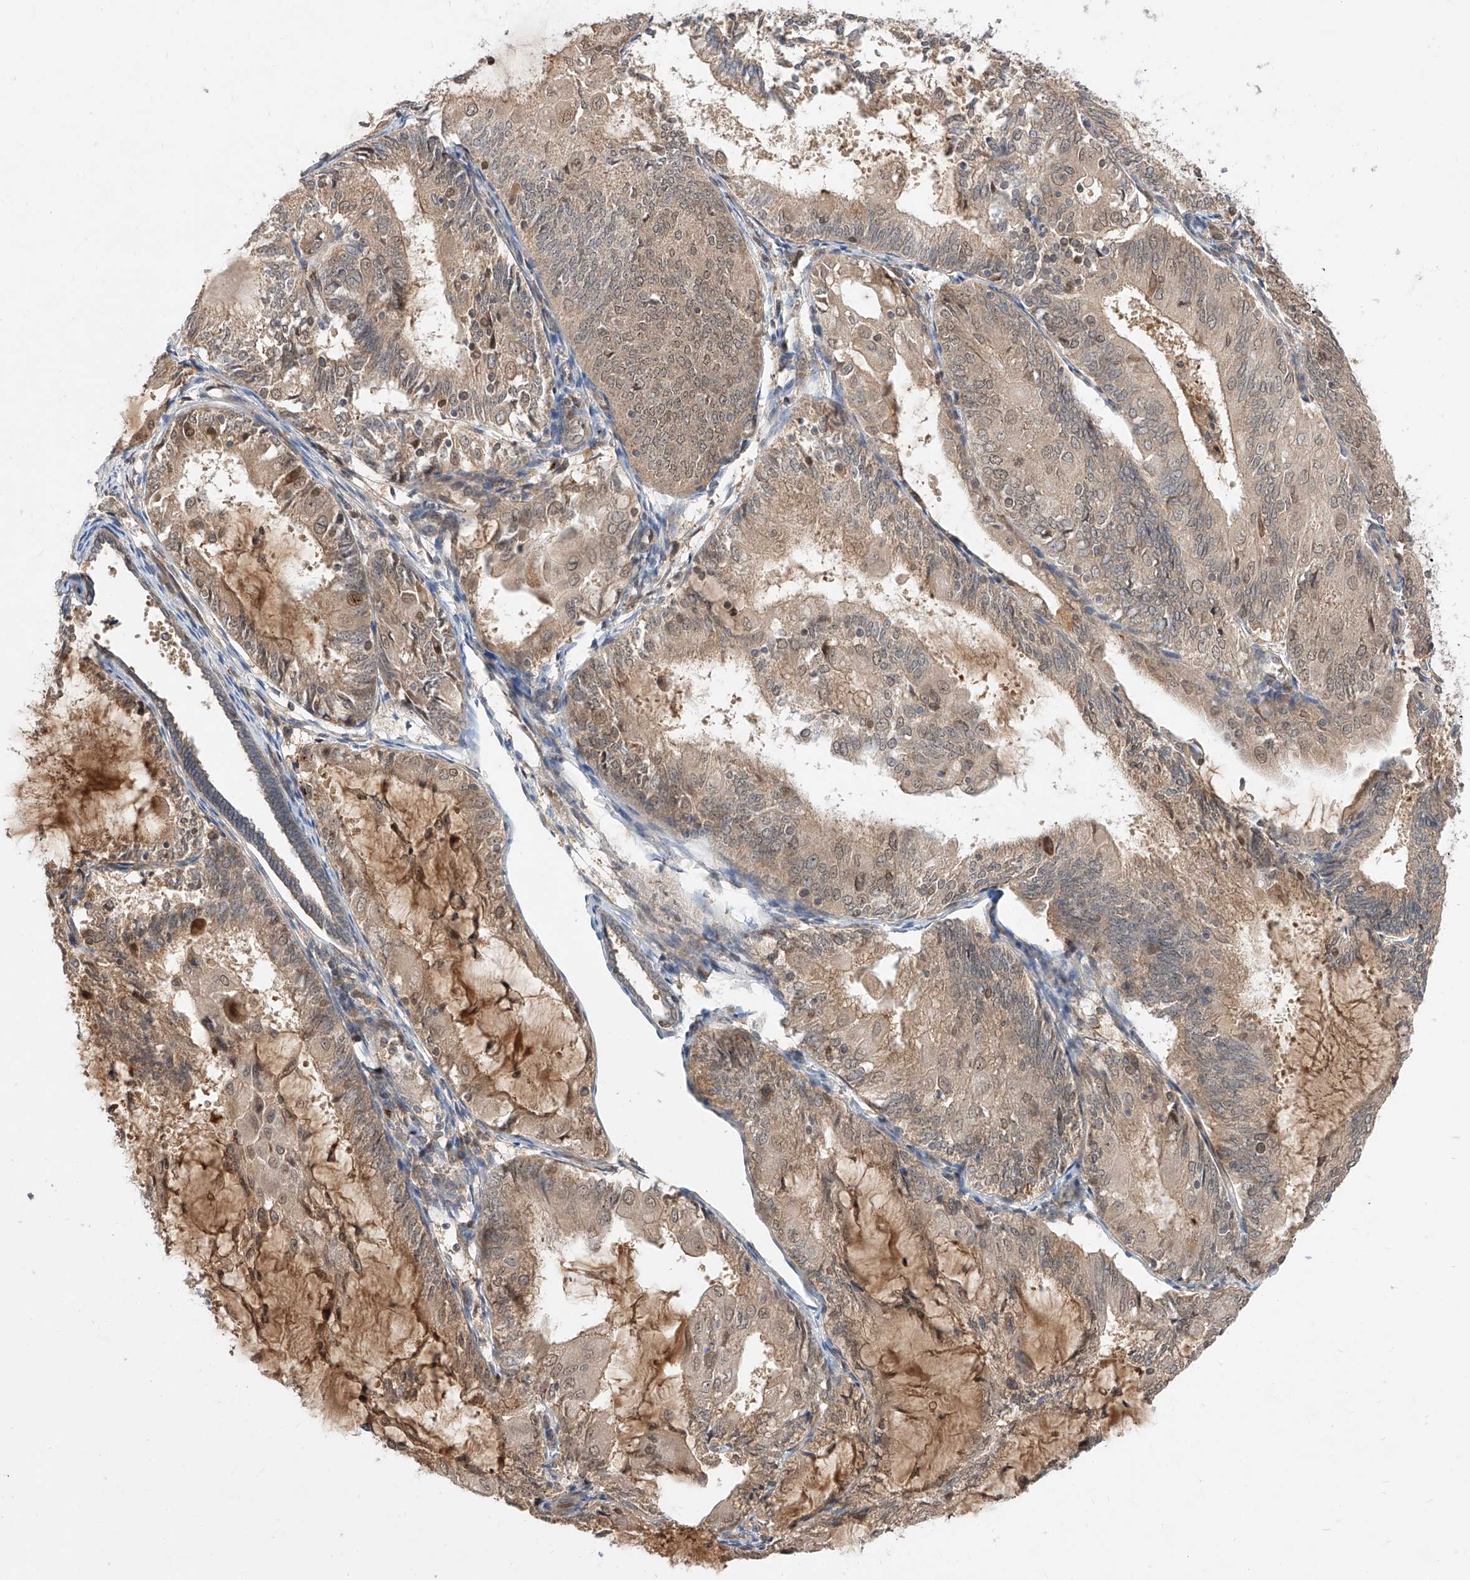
{"staining": {"intensity": "weak", "quantity": ">75%", "location": "cytoplasmic/membranous,nuclear"}, "tissue": "endometrial cancer", "cell_type": "Tumor cells", "image_type": "cancer", "snomed": [{"axis": "morphology", "description": "Adenocarcinoma, NOS"}, {"axis": "topography", "description": "Endometrium"}], "caption": "IHC staining of endometrial cancer, which displays low levels of weak cytoplasmic/membranous and nuclear positivity in approximately >75% of tumor cells indicating weak cytoplasmic/membranous and nuclear protein staining. The staining was performed using DAB (brown) for protein detection and nuclei were counterstained in hematoxylin (blue).", "gene": "DIRAS3", "patient": {"sex": "female", "age": 81}}